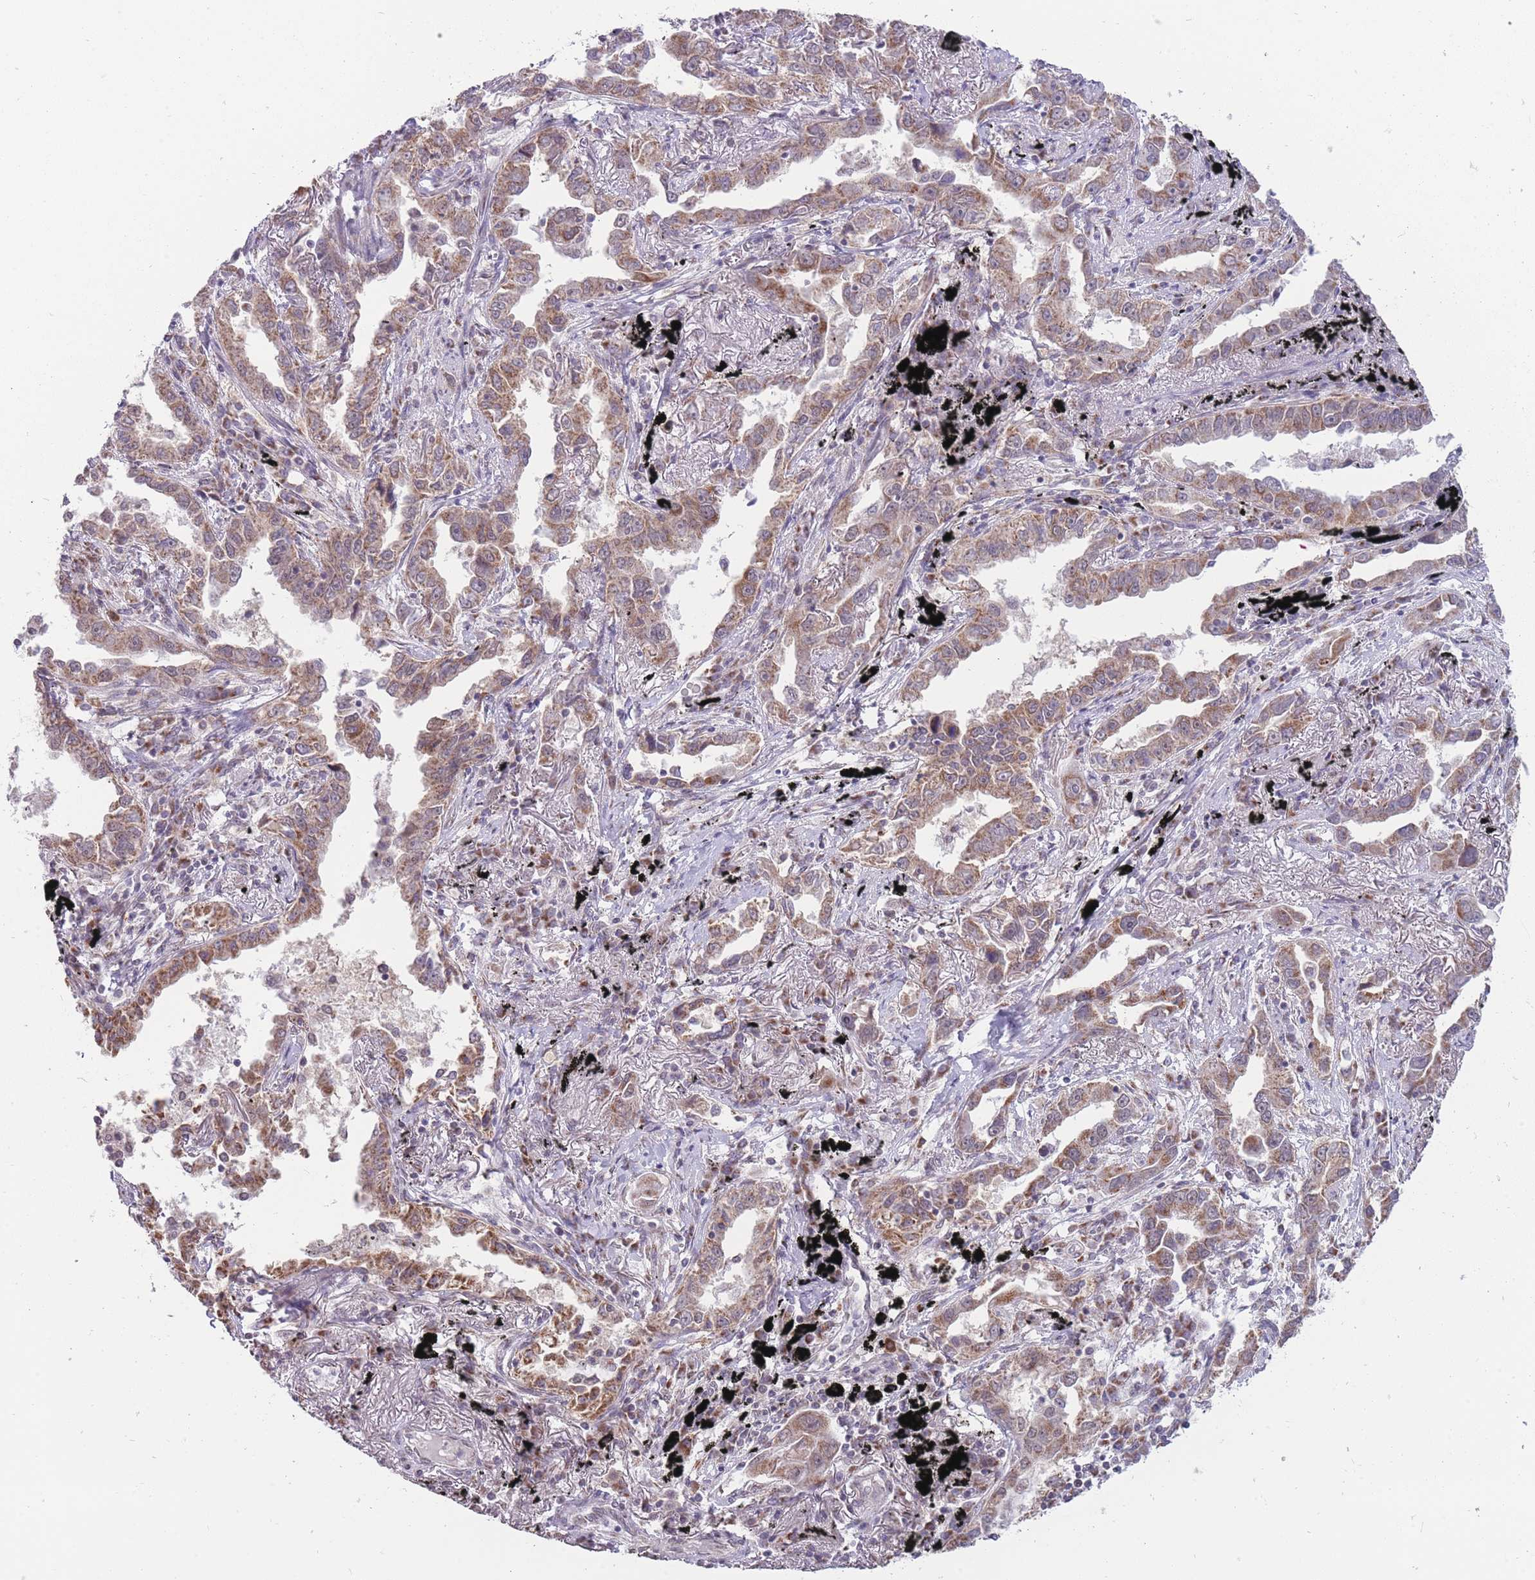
{"staining": {"intensity": "moderate", "quantity": ">75%", "location": "cytoplasmic/membranous"}, "tissue": "lung cancer", "cell_type": "Tumor cells", "image_type": "cancer", "snomed": [{"axis": "morphology", "description": "Adenocarcinoma, NOS"}, {"axis": "topography", "description": "Lung"}], "caption": "This is an image of IHC staining of lung cancer, which shows moderate expression in the cytoplasmic/membranous of tumor cells.", "gene": "NELL1", "patient": {"sex": "male", "age": 67}}